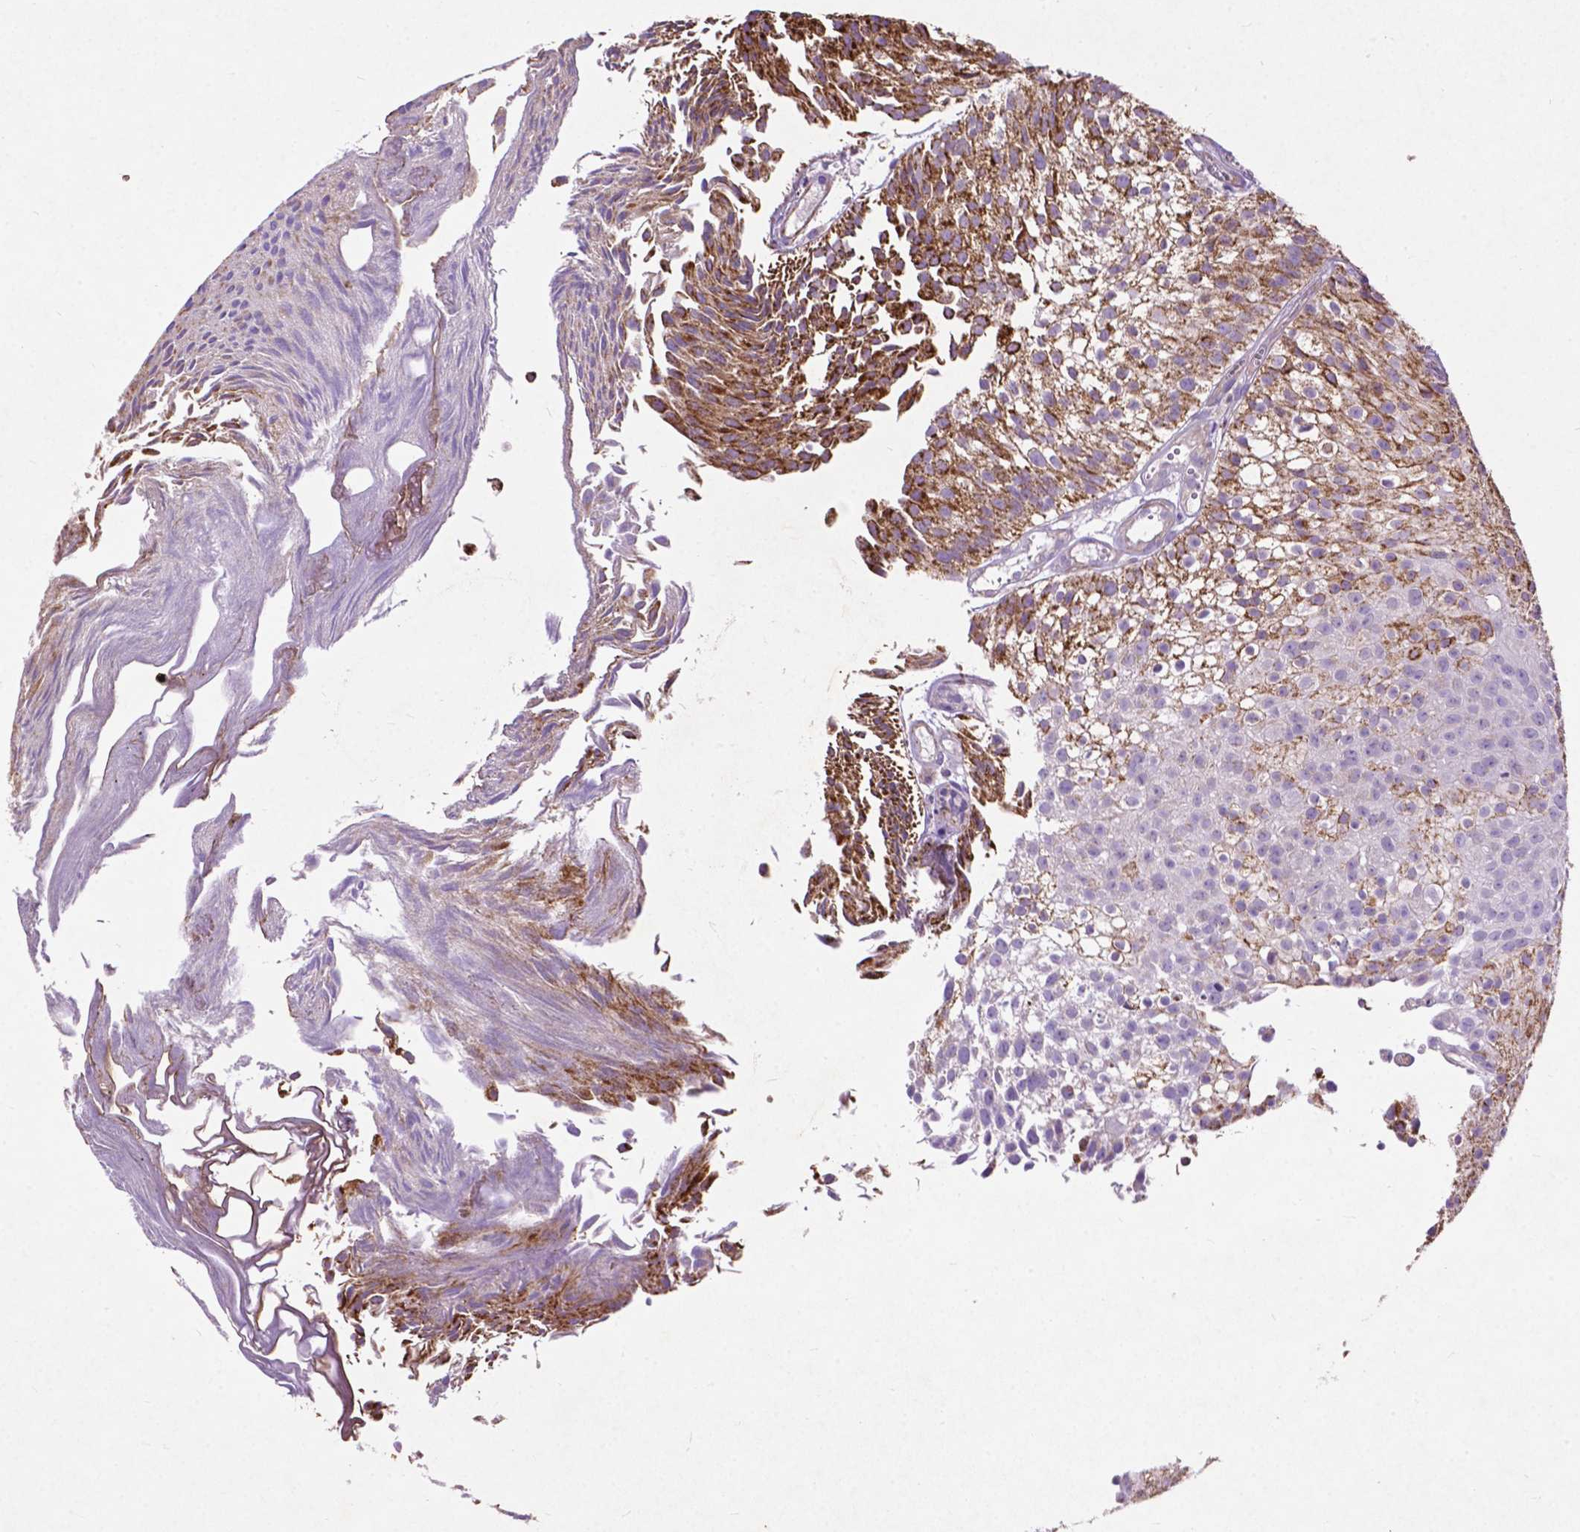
{"staining": {"intensity": "moderate", "quantity": "25%-75%", "location": "cytoplasmic/membranous"}, "tissue": "urothelial cancer", "cell_type": "Tumor cells", "image_type": "cancer", "snomed": [{"axis": "morphology", "description": "Urothelial carcinoma, Low grade"}, {"axis": "topography", "description": "Urinary bladder"}], "caption": "High-power microscopy captured an immunohistochemistry (IHC) micrograph of low-grade urothelial carcinoma, revealing moderate cytoplasmic/membranous positivity in approximately 25%-75% of tumor cells.", "gene": "THEGL", "patient": {"sex": "male", "age": 70}}